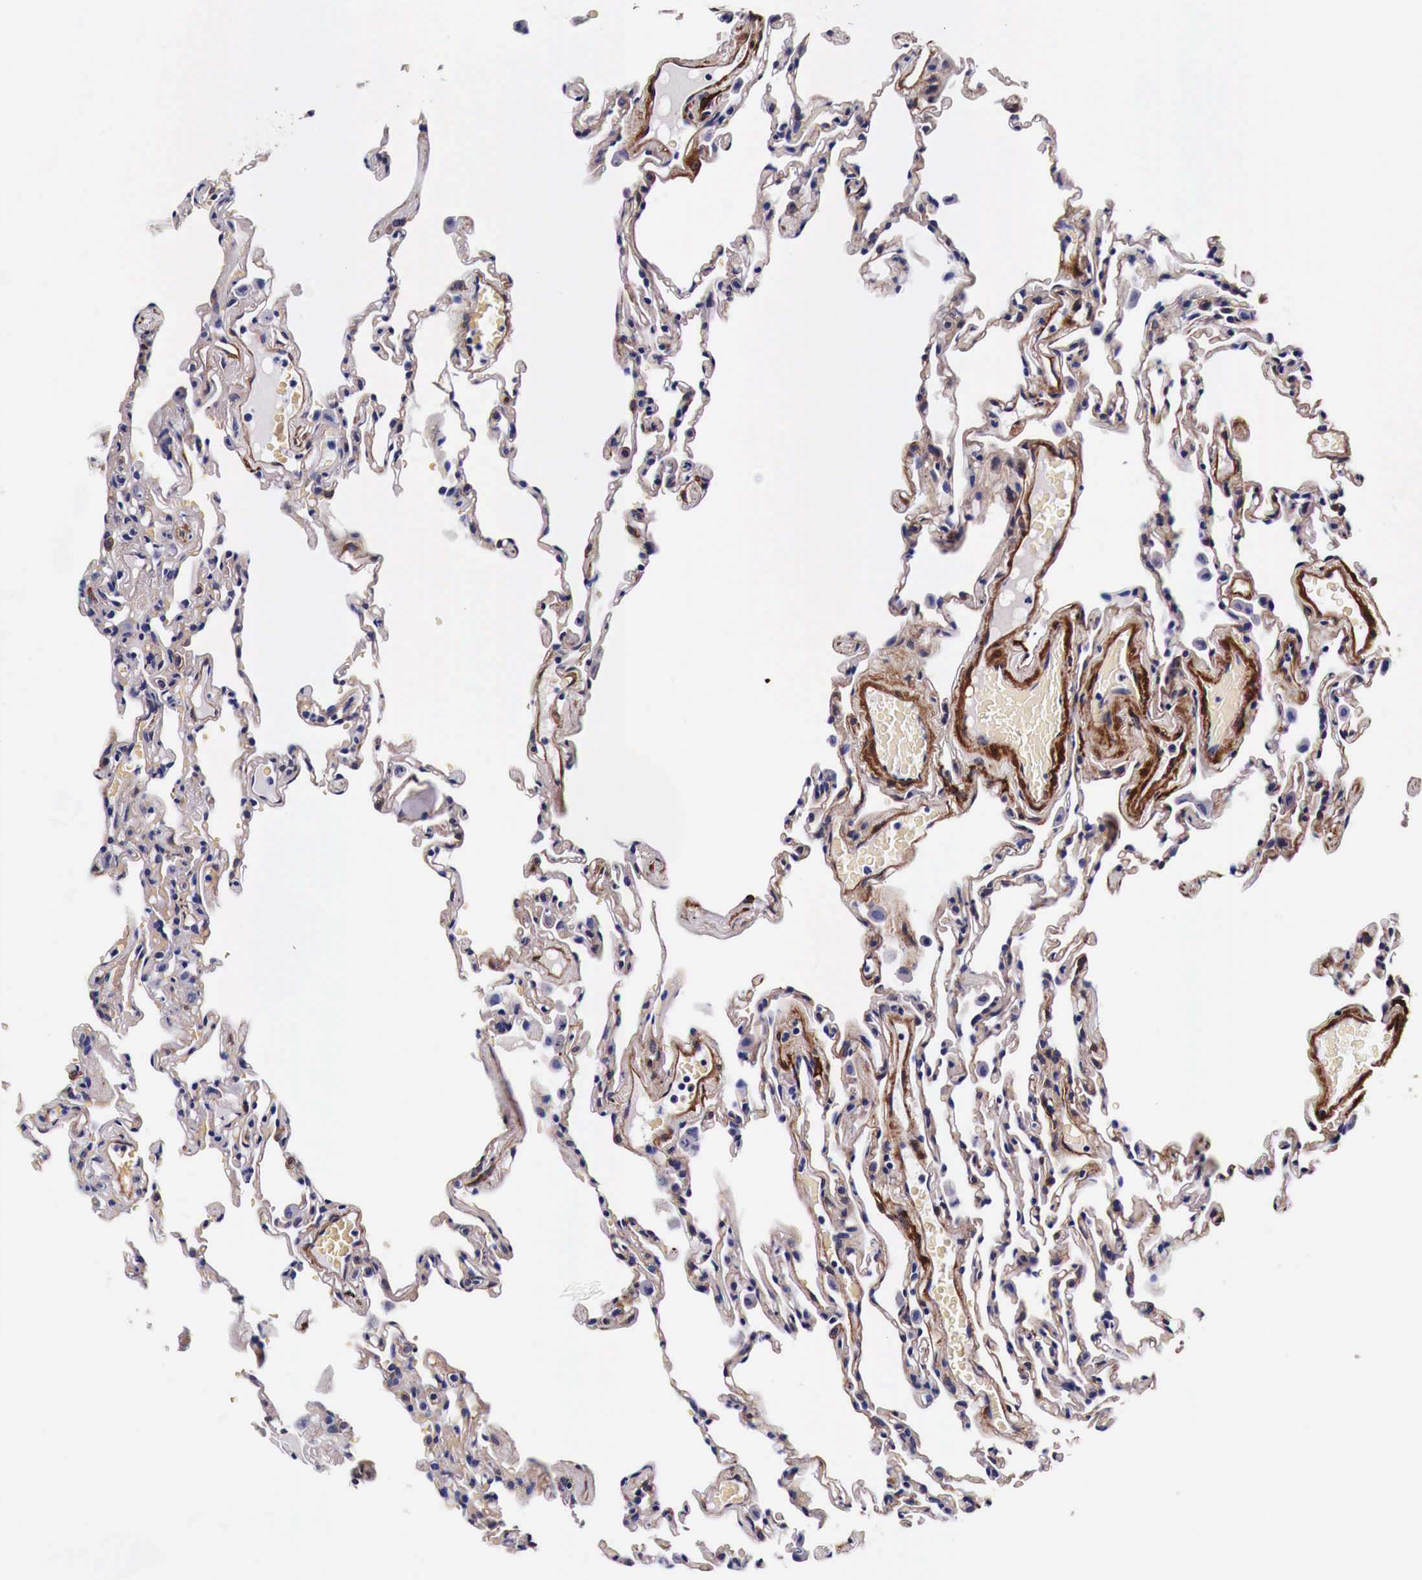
{"staining": {"intensity": "negative", "quantity": "none", "location": "none"}, "tissue": "lung", "cell_type": "Alveolar cells", "image_type": "normal", "snomed": [{"axis": "morphology", "description": "Normal tissue, NOS"}, {"axis": "topography", "description": "Lung"}], "caption": "This is a micrograph of IHC staining of benign lung, which shows no staining in alveolar cells.", "gene": "HSPB1", "patient": {"sex": "female", "age": 61}}